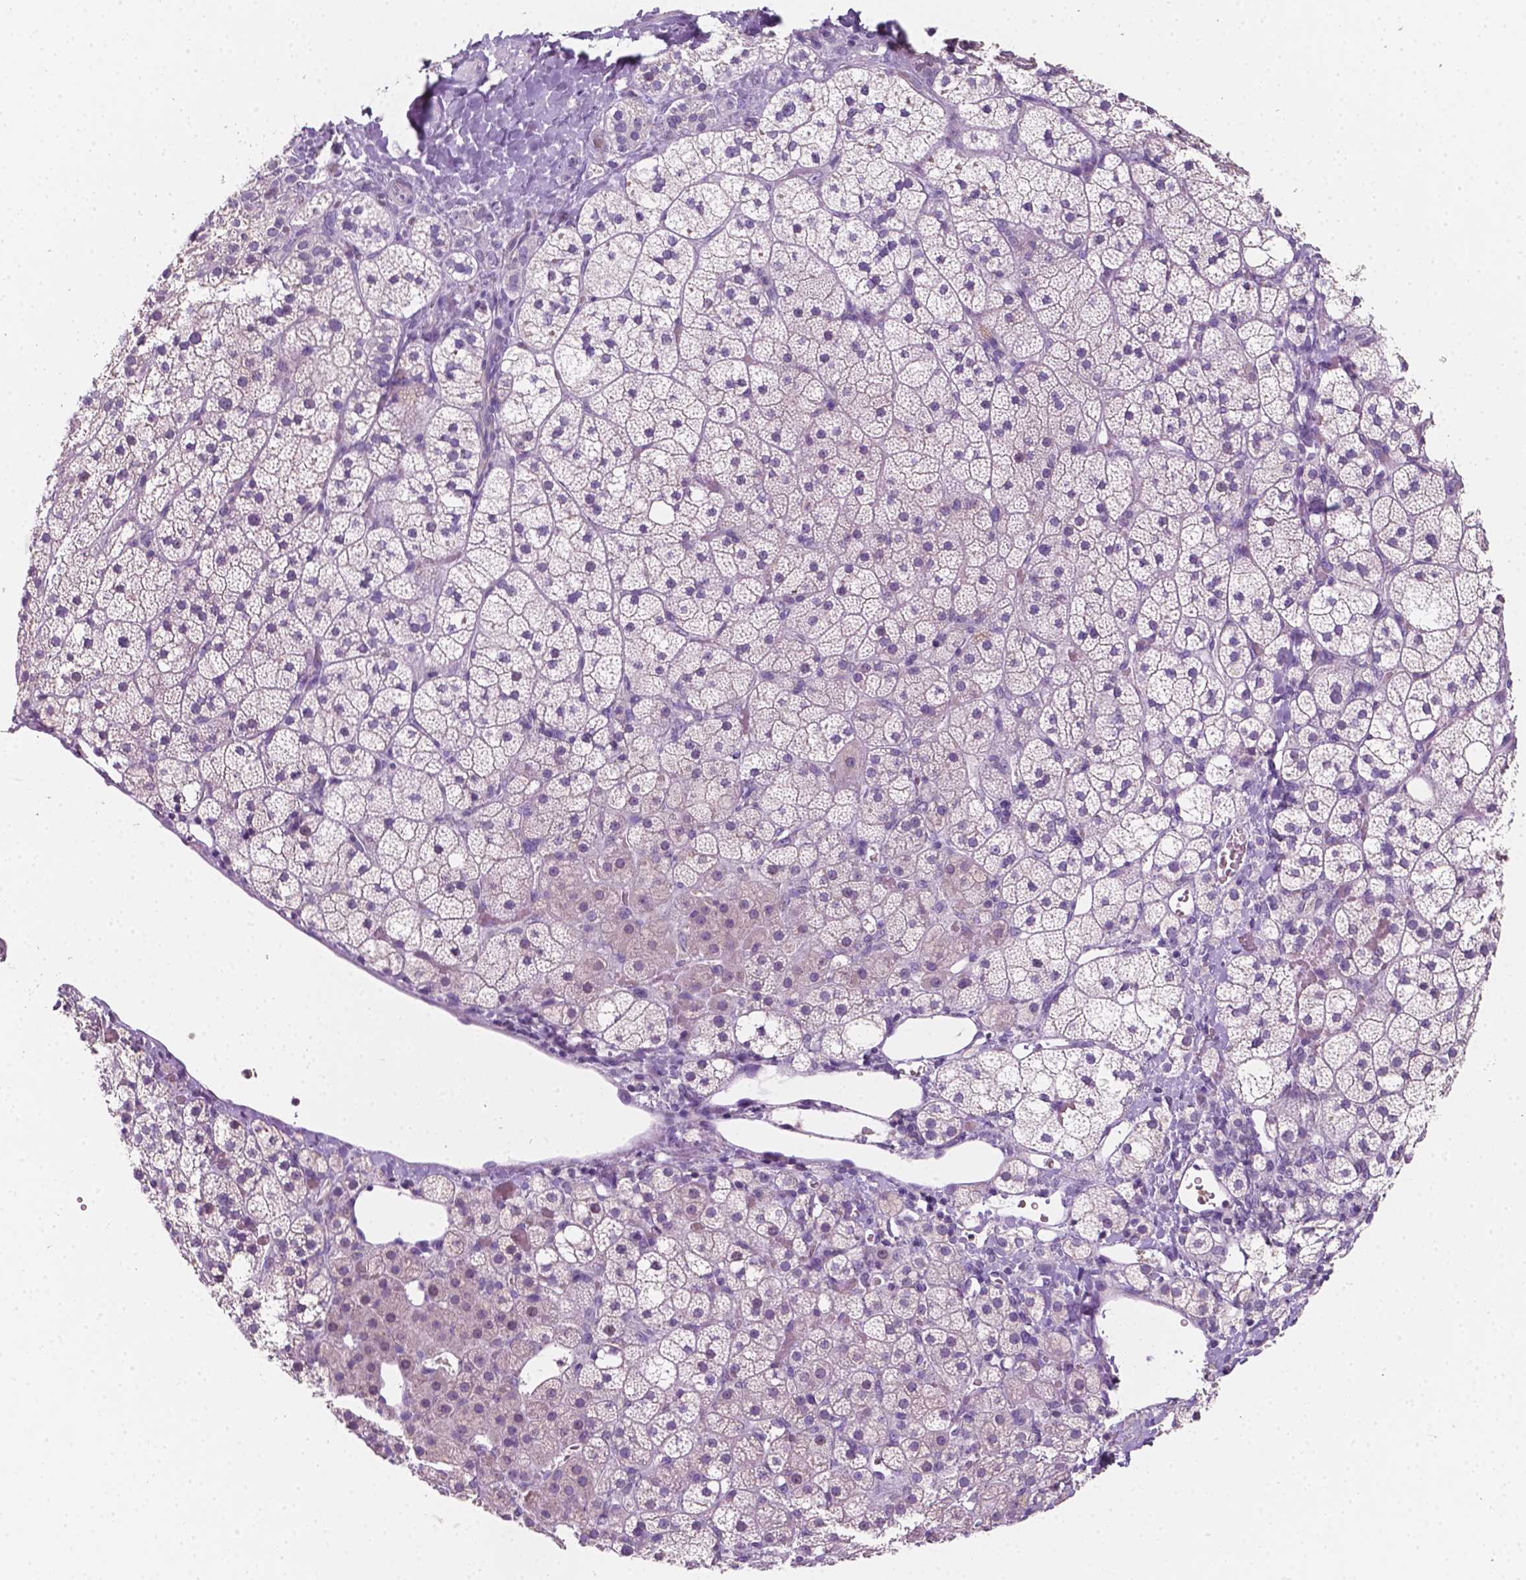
{"staining": {"intensity": "negative", "quantity": "none", "location": "none"}, "tissue": "adrenal gland", "cell_type": "Glandular cells", "image_type": "normal", "snomed": [{"axis": "morphology", "description": "Normal tissue, NOS"}, {"axis": "topography", "description": "Adrenal gland"}], "caption": "This micrograph is of normal adrenal gland stained with immunohistochemistry to label a protein in brown with the nuclei are counter-stained blue. There is no expression in glandular cells. (DAB (3,3'-diaminobenzidine) IHC with hematoxylin counter stain).", "gene": "EGFR", "patient": {"sex": "male", "age": 53}}